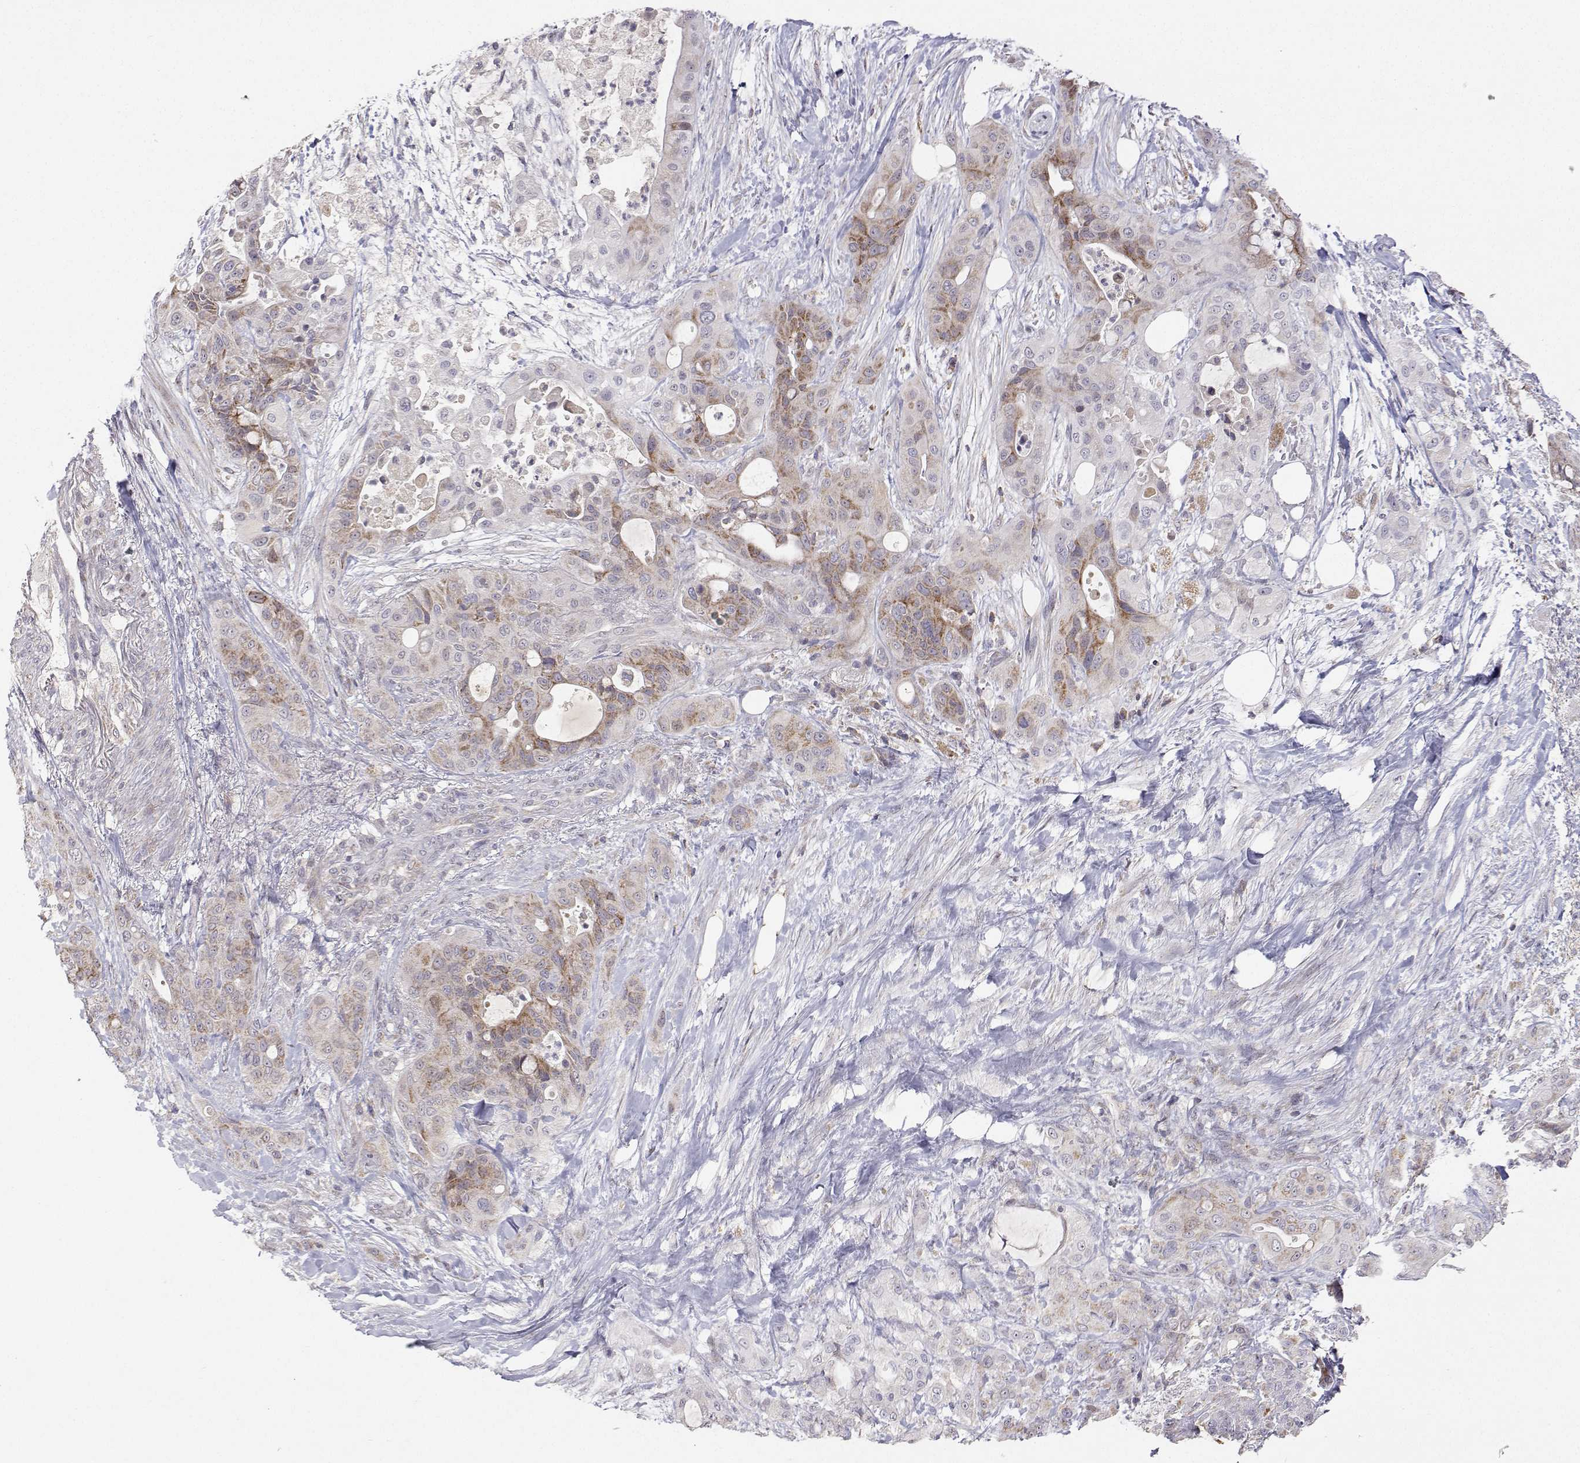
{"staining": {"intensity": "moderate", "quantity": "<25%", "location": "cytoplasmic/membranous"}, "tissue": "pancreatic cancer", "cell_type": "Tumor cells", "image_type": "cancer", "snomed": [{"axis": "morphology", "description": "Adenocarcinoma, NOS"}, {"axis": "topography", "description": "Pancreas"}], "caption": "Moderate cytoplasmic/membranous protein positivity is present in about <25% of tumor cells in pancreatic cancer.", "gene": "MRPL3", "patient": {"sex": "male", "age": 71}}